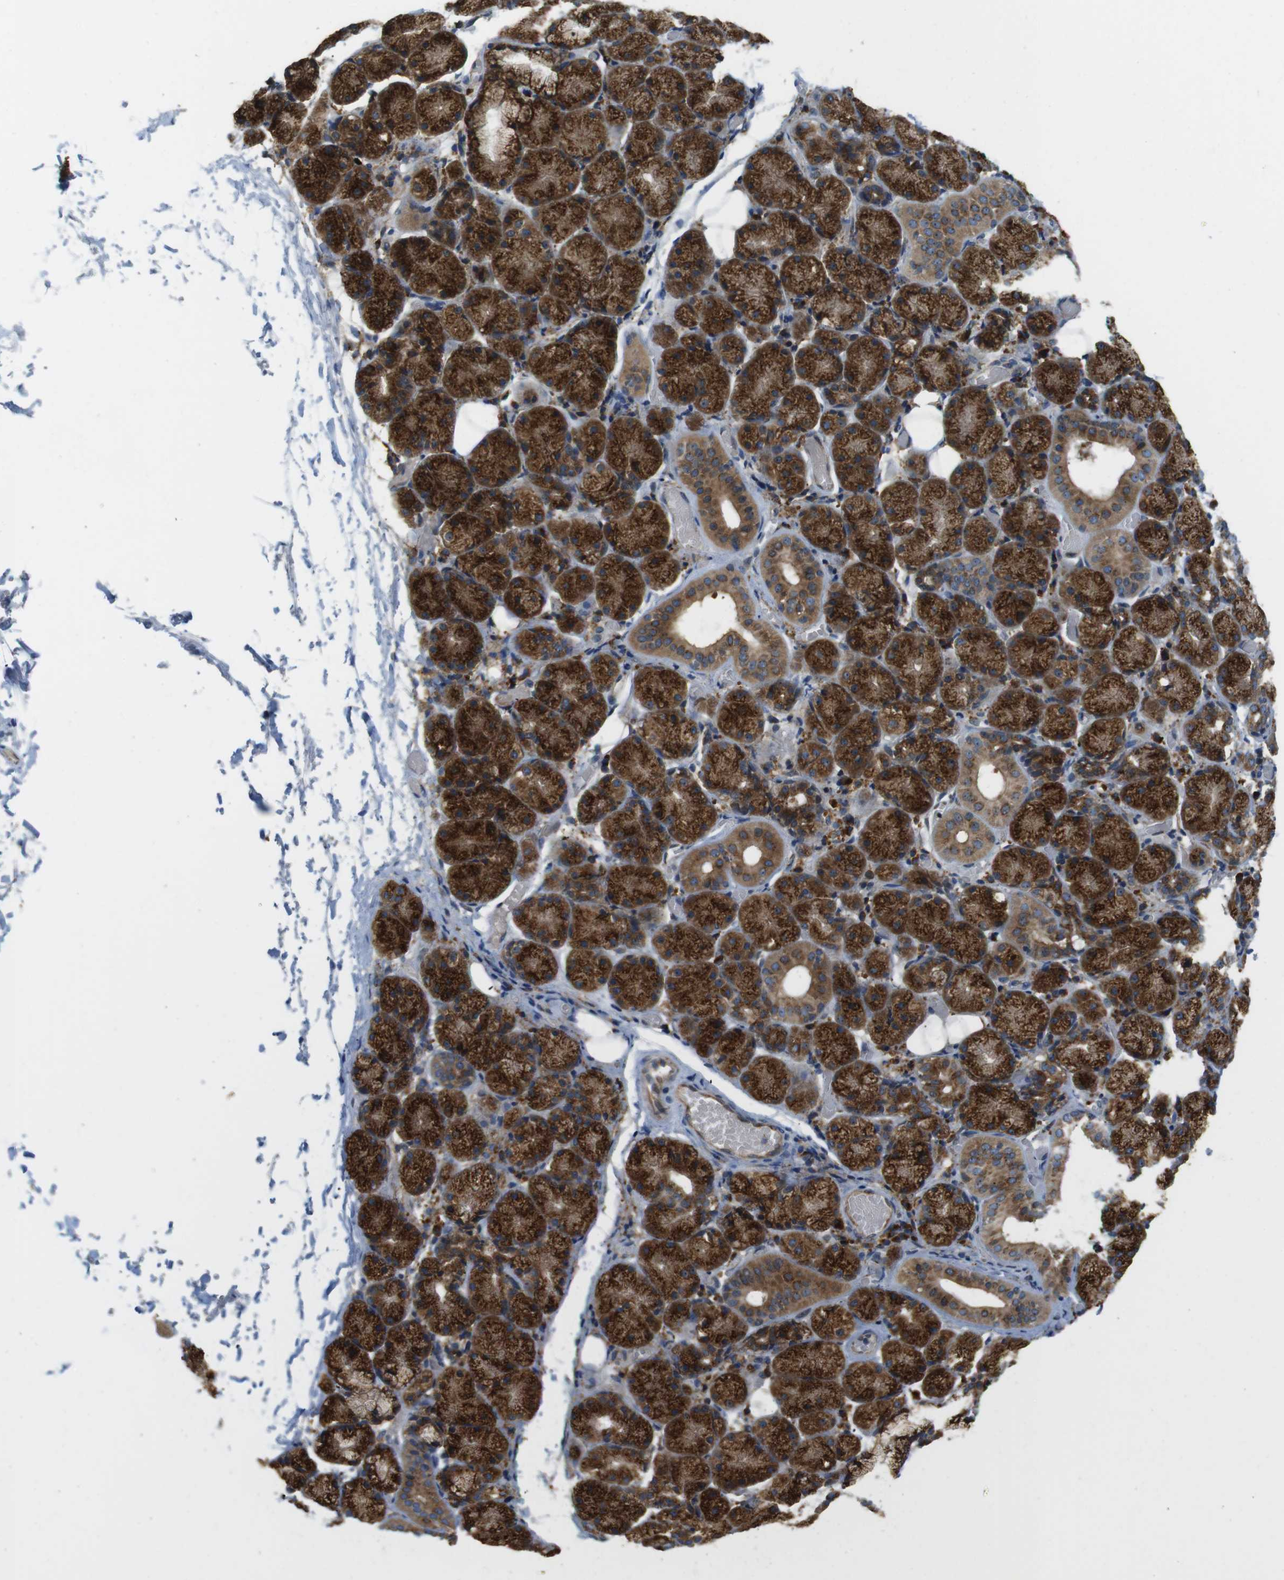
{"staining": {"intensity": "strong", "quantity": ">75%", "location": "cytoplasmic/membranous"}, "tissue": "salivary gland", "cell_type": "Glandular cells", "image_type": "normal", "snomed": [{"axis": "morphology", "description": "Normal tissue, NOS"}, {"axis": "topography", "description": "Salivary gland"}], "caption": "Protein staining by immunohistochemistry (IHC) reveals strong cytoplasmic/membranous expression in approximately >75% of glandular cells in benign salivary gland.", "gene": "TMEM143", "patient": {"sex": "female", "age": 24}}